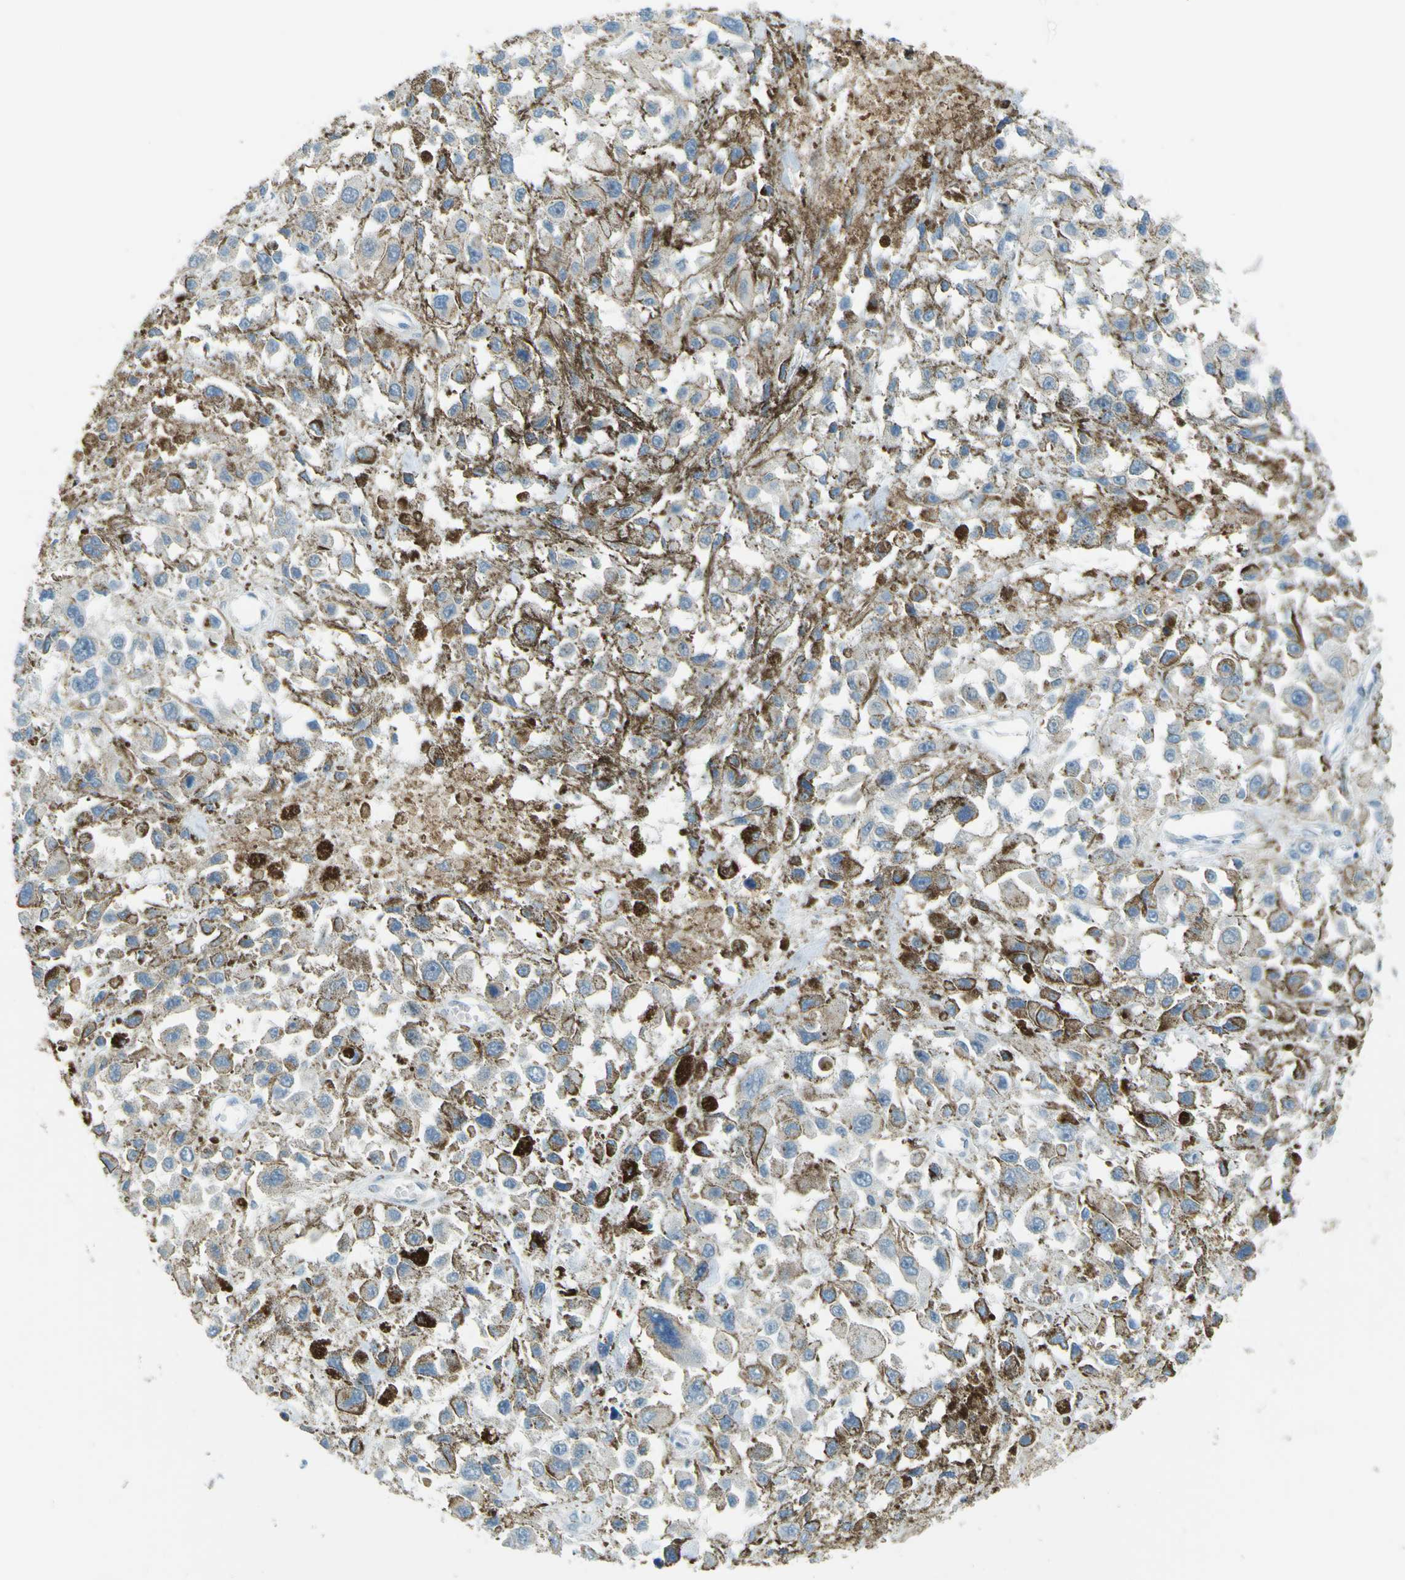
{"staining": {"intensity": "negative", "quantity": "none", "location": "none"}, "tissue": "melanoma", "cell_type": "Tumor cells", "image_type": "cancer", "snomed": [{"axis": "morphology", "description": "Malignant melanoma, Metastatic site"}, {"axis": "topography", "description": "Lymph node"}], "caption": "Human melanoma stained for a protein using IHC displays no positivity in tumor cells.", "gene": "FKTN", "patient": {"sex": "male", "age": 59}}